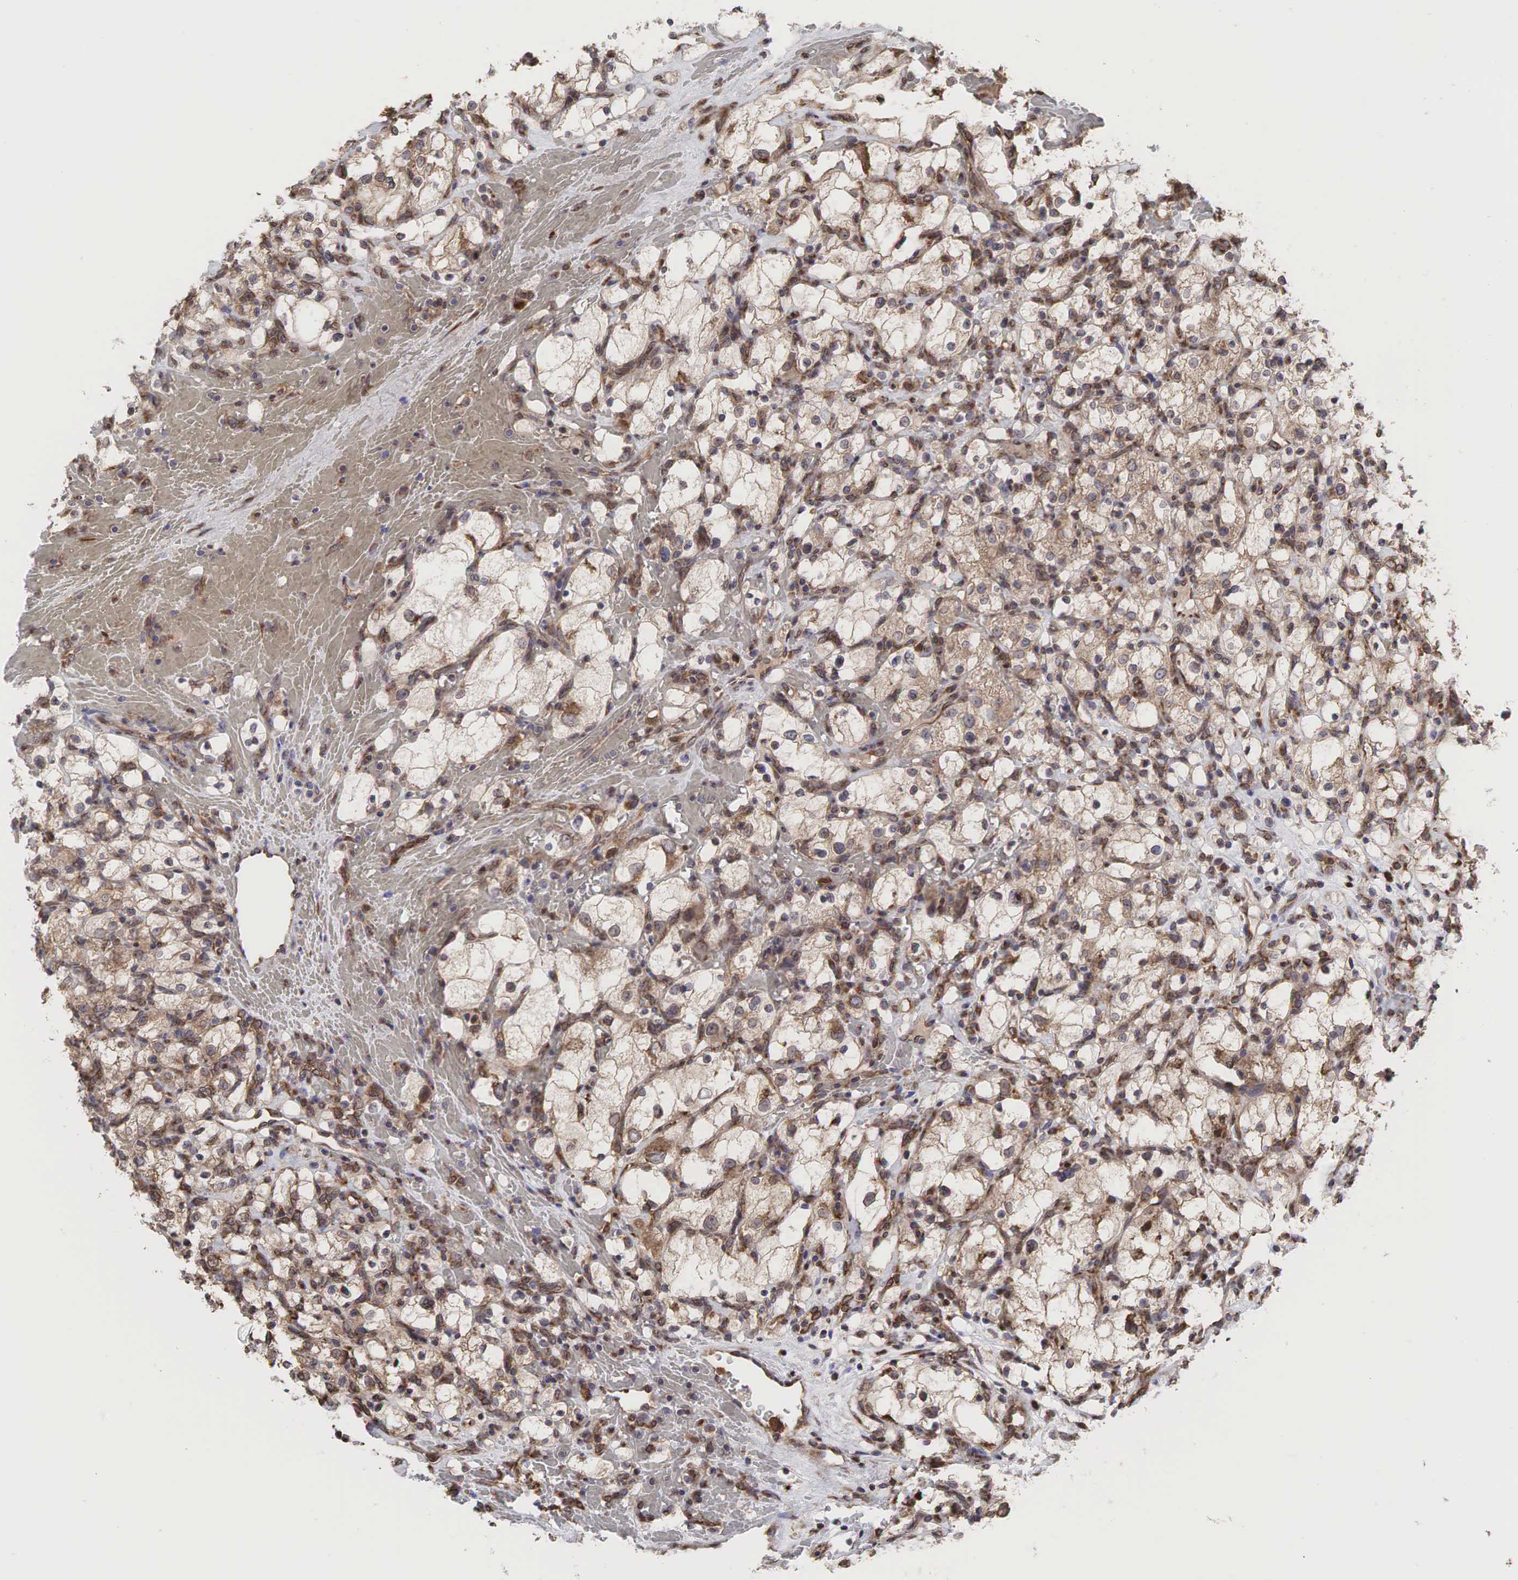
{"staining": {"intensity": "weak", "quantity": ">75%", "location": "cytoplasmic/membranous"}, "tissue": "renal cancer", "cell_type": "Tumor cells", "image_type": "cancer", "snomed": [{"axis": "morphology", "description": "Adenocarcinoma, NOS"}, {"axis": "topography", "description": "Kidney"}], "caption": "A photomicrograph of human renal adenocarcinoma stained for a protein exhibits weak cytoplasmic/membranous brown staining in tumor cells.", "gene": "PABPC5", "patient": {"sex": "female", "age": 83}}